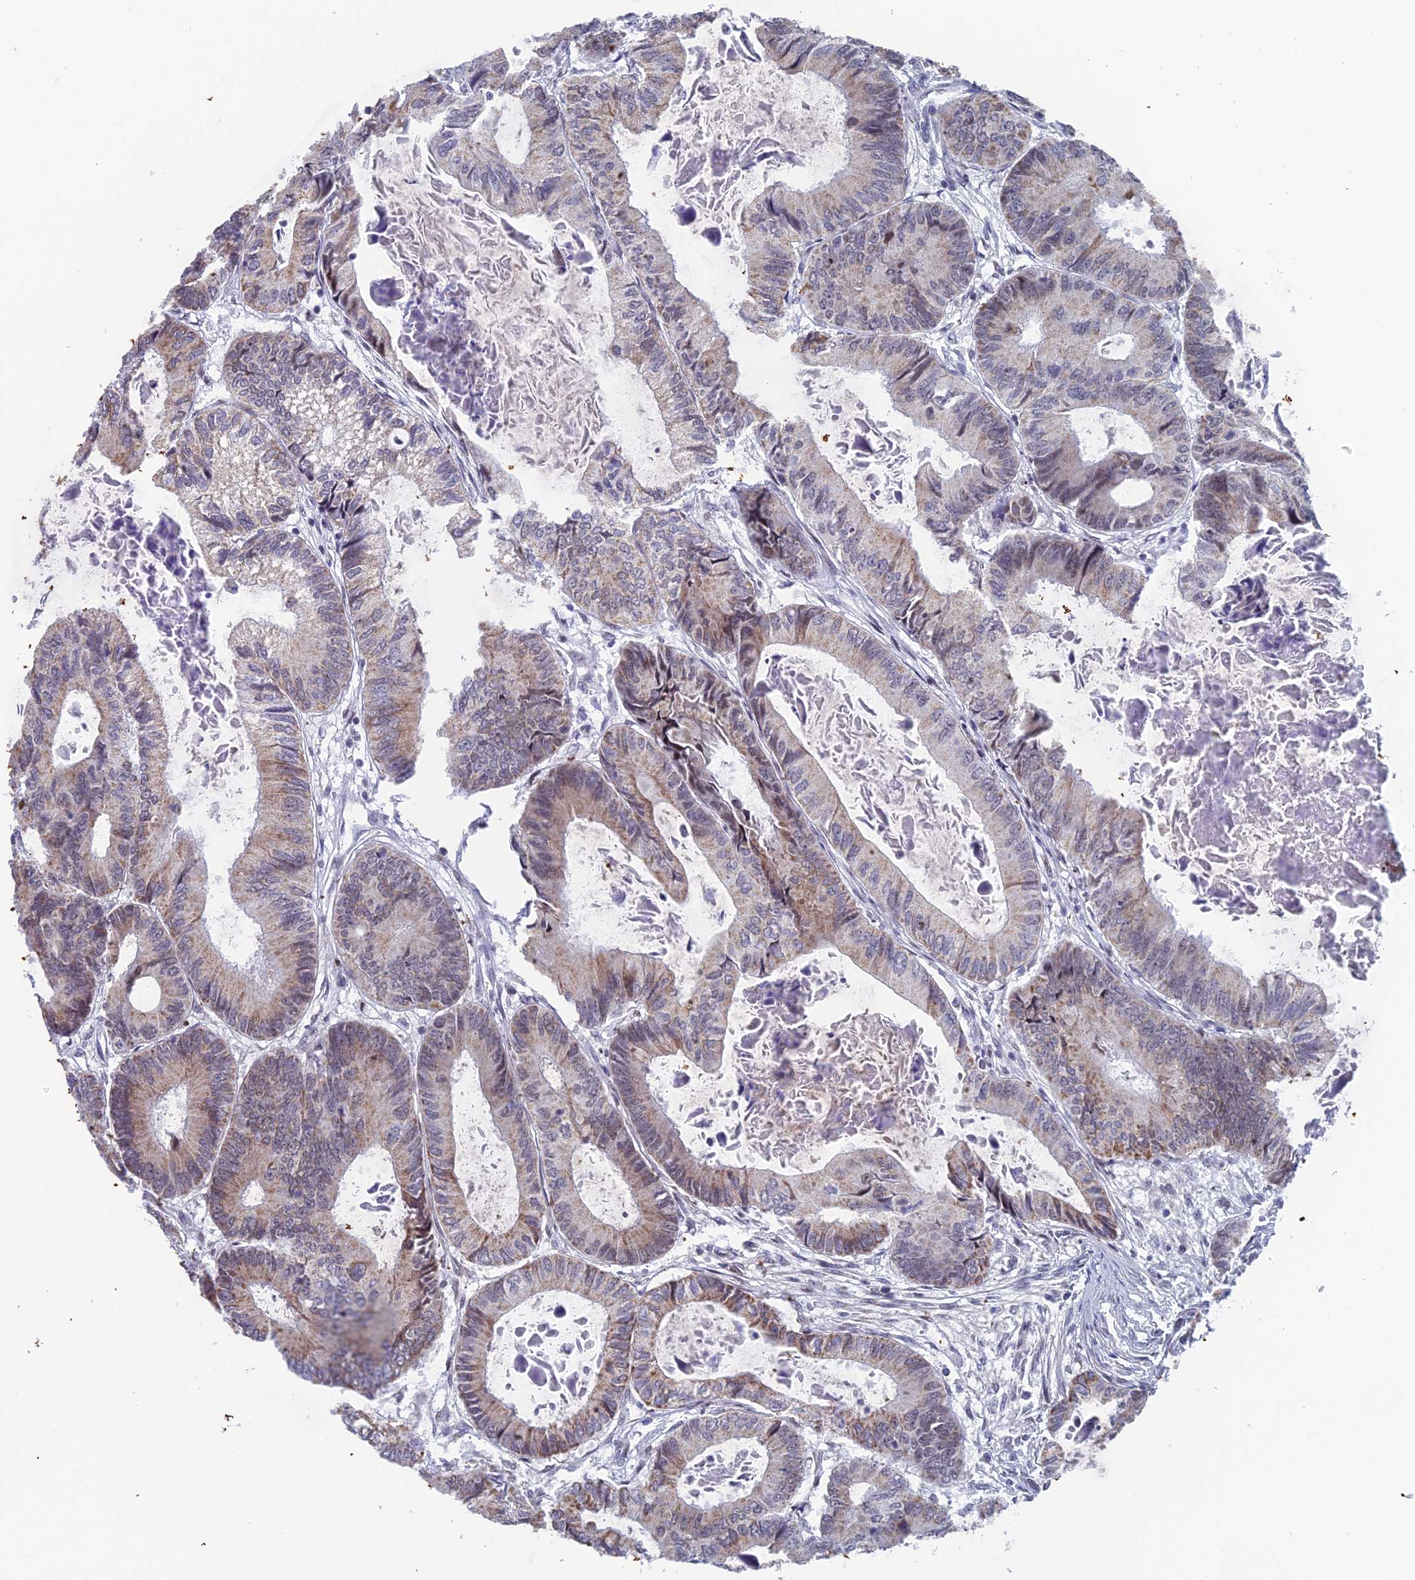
{"staining": {"intensity": "moderate", "quantity": "25%-75%", "location": "cytoplasmic/membranous"}, "tissue": "colorectal cancer", "cell_type": "Tumor cells", "image_type": "cancer", "snomed": [{"axis": "morphology", "description": "Adenocarcinoma, NOS"}, {"axis": "topography", "description": "Colon"}], "caption": "Immunohistochemical staining of adenocarcinoma (colorectal) shows moderate cytoplasmic/membranous protein positivity in about 25%-75% of tumor cells. (DAB = brown stain, brightfield microscopy at high magnification).", "gene": "XKR9", "patient": {"sex": "male", "age": 85}}